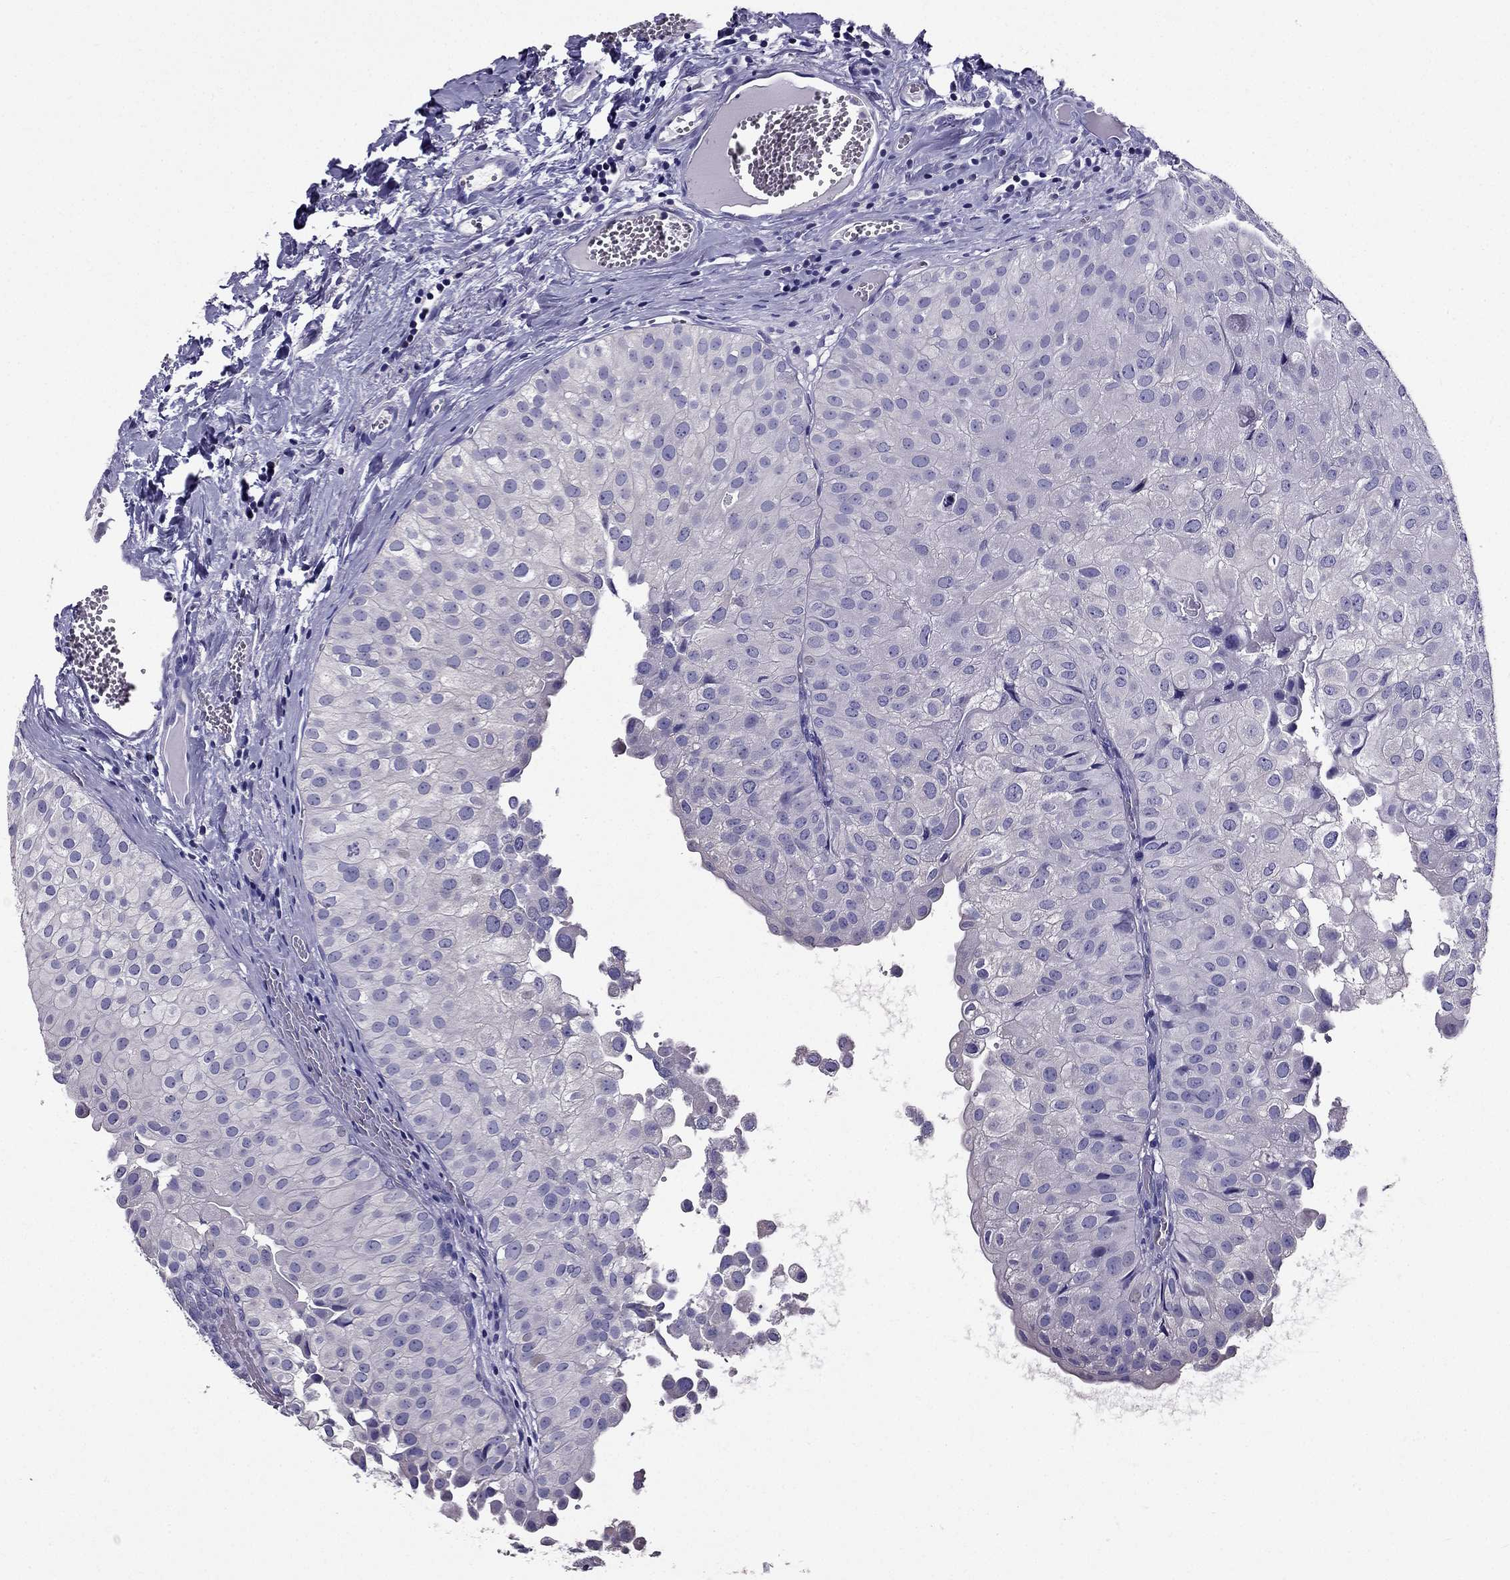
{"staining": {"intensity": "moderate", "quantity": "<25%", "location": "cytoplasmic/membranous"}, "tissue": "urothelial cancer", "cell_type": "Tumor cells", "image_type": "cancer", "snomed": [{"axis": "morphology", "description": "Urothelial carcinoma, Low grade"}, {"axis": "topography", "description": "Urinary bladder"}], "caption": "Approximately <25% of tumor cells in urothelial cancer demonstrate moderate cytoplasmic/membranous protein positivity as visualized by brown immunohistochemical staining.", "gene": "AAK1", "patient": {"sex": "female", "age": 78}}